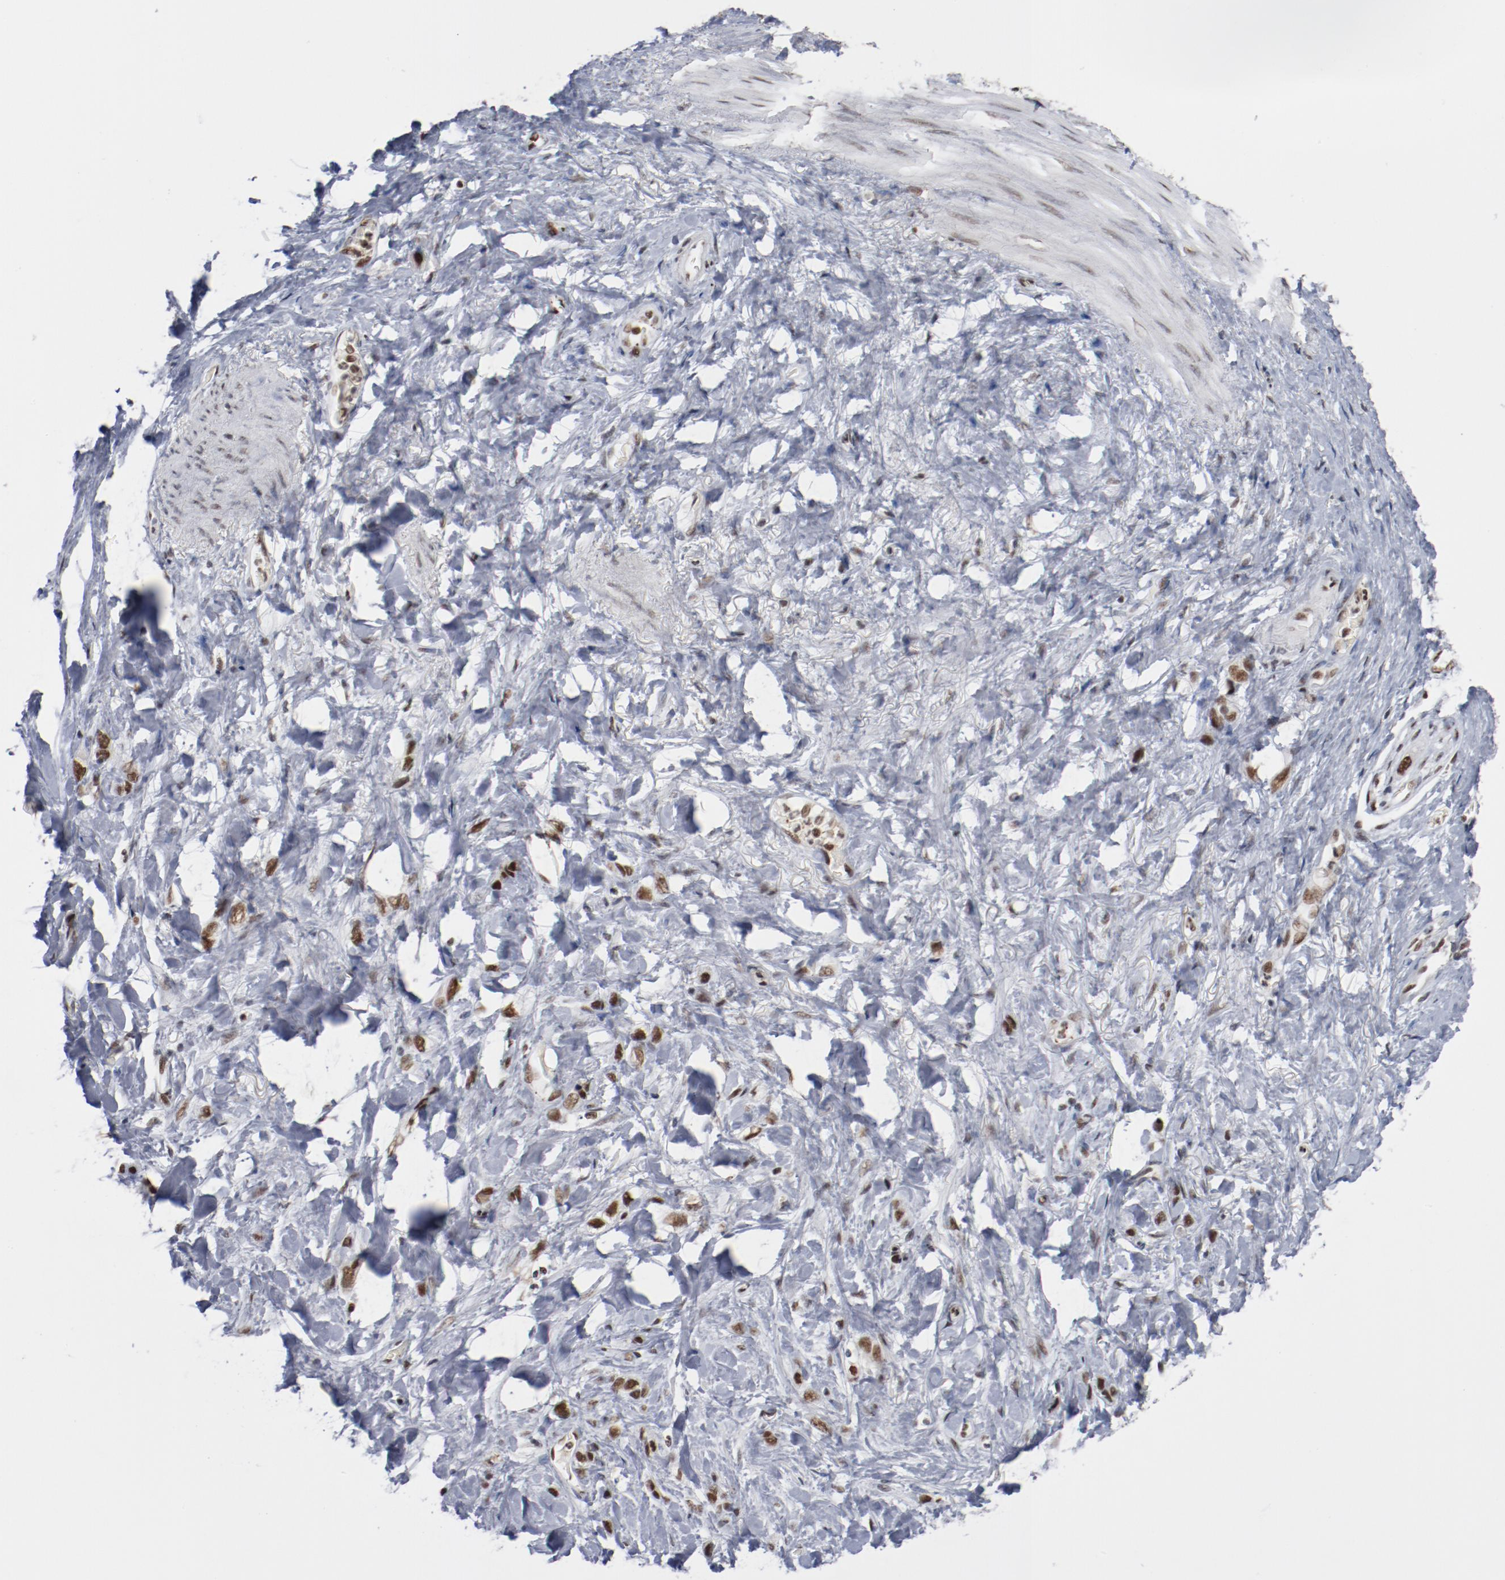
{"staining": {"intensity": "moderate", "quantity": ">75%", "location": "nuclear"}, "tissue": "stomach cancer", "cell_type": "Tumor cells", "image_type": "cancer", "snomed": [{"axis": "morphology", "description": "Normal tissue, NOS"}, {"axis": "morphology", "description": "Adenocarcinoma, NOS"}, {"axis": "morphology", "description": "Adenocarcinoma, High grade"}, {"axis": "topography", "description": "Stomach, upper"}, {"axis": "topography", "description": "Stomach"}], "caption": "Stomach cancer tissue reveals moderate nuclear staining in about >75% of tumor cells, visualized by immunohistochemistry.", "gene": "BUB3", "patient": {"sex": "female", "age": 65}}